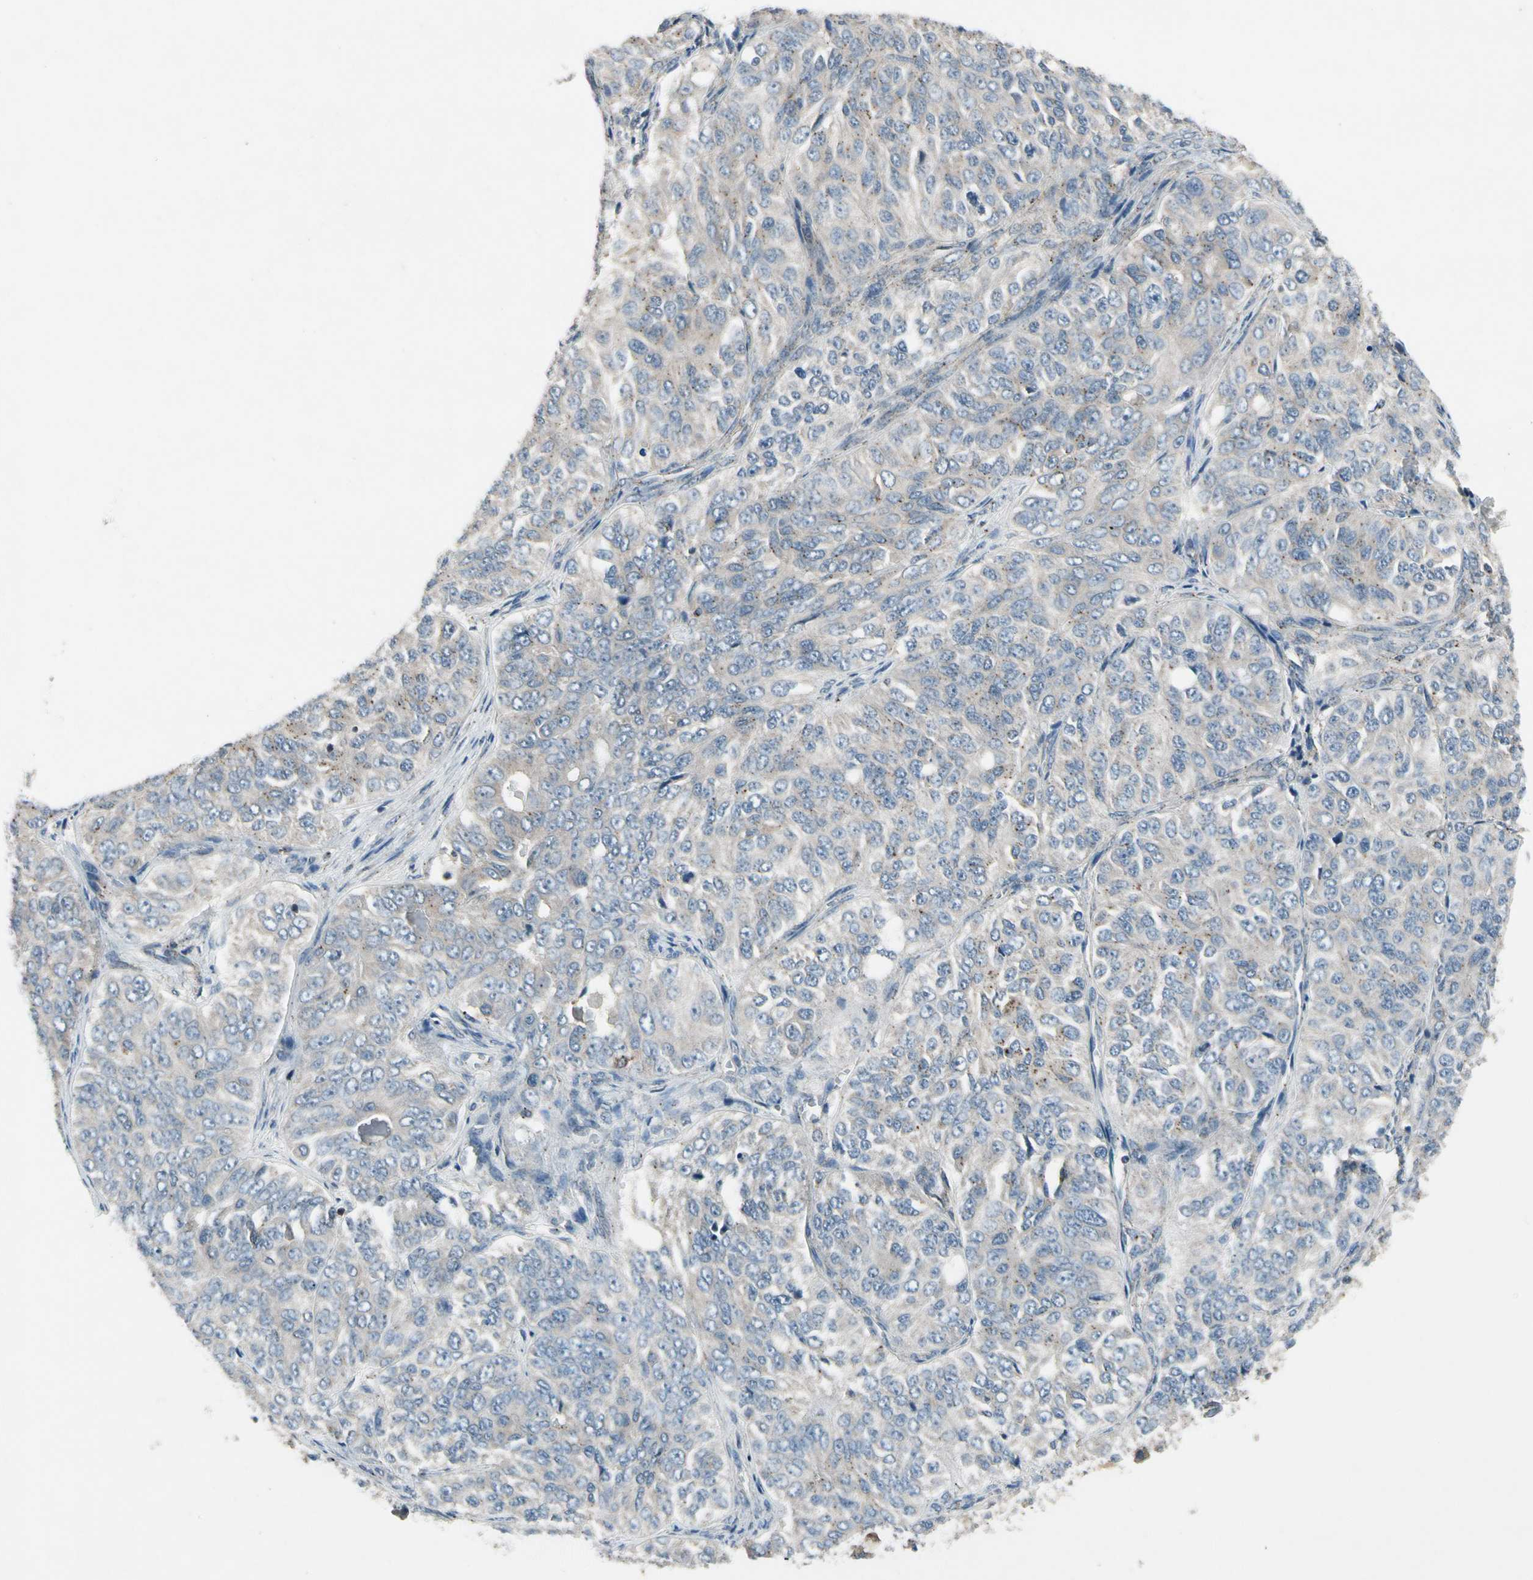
{"staining": {"intensity": "negative", "quantity": "none", "location": "none"}, "tissue": "ovarian cancer", "cell_type": "Tumor cells", "image_type": "cancer", "snomed": [{"axis": "morphology", "description": "Carcinoma, endometroid"}, {"axis": "topography", "description": "Ovary"}], "caption": "A high-resolution photomicrograph shows IHC staining of endometroid carcinoma (ovarian), which shows no significant positivity in tumor cells.", "gene": "NMI", "patient": {"sex": "female", "age": 51}}